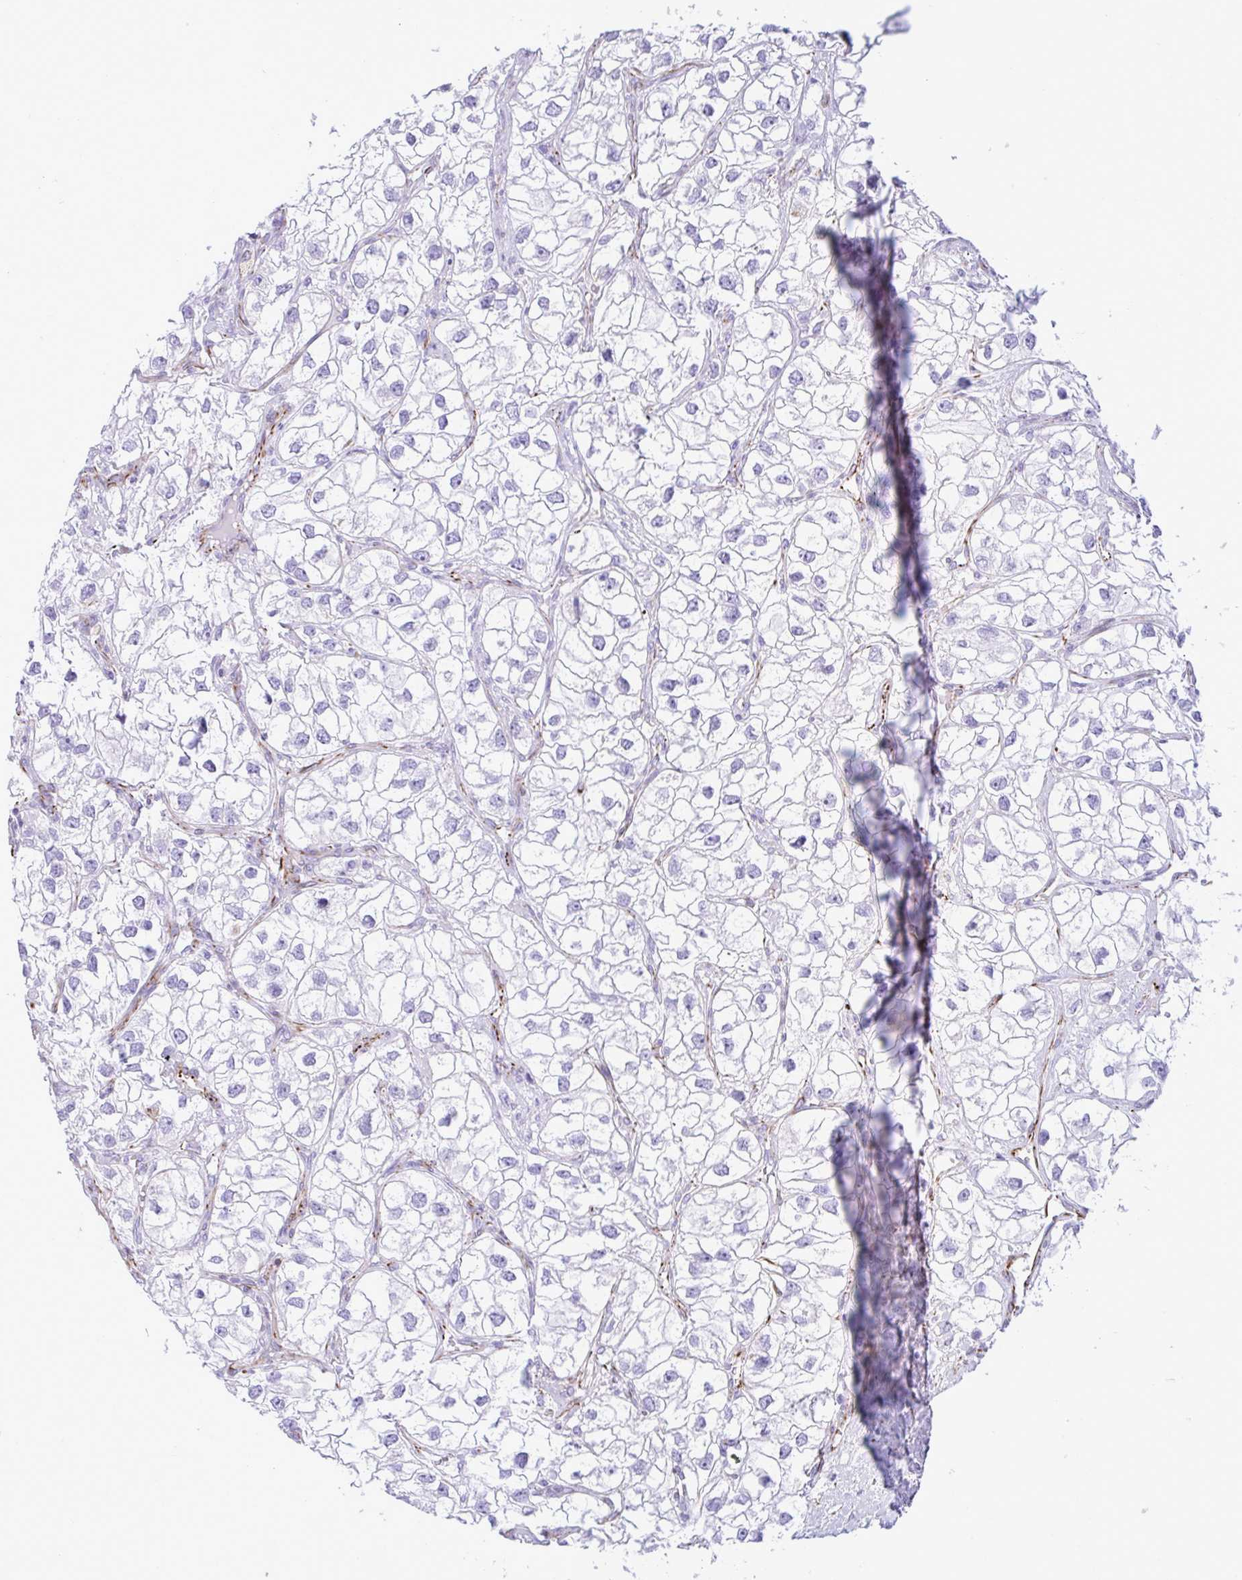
{"staining": {"intensity": "negative", "quantity": "none", "location": "none"}, "tissue": "renal cancer", "cell_type": "Tumor cells", "image_type": "cancer", "snomed": [{"axis": "morphology", "description": "Adenocarcinoma, NOS"}, {"axis": "topography", "description": "Kidney"}], "caption": "Photomicrograph shows no significant protein staining in tumor cells of renal cancer (adenocarcinoma).", "gene": "SMAD5", "patient": {"sex": "male", "age": 59}}